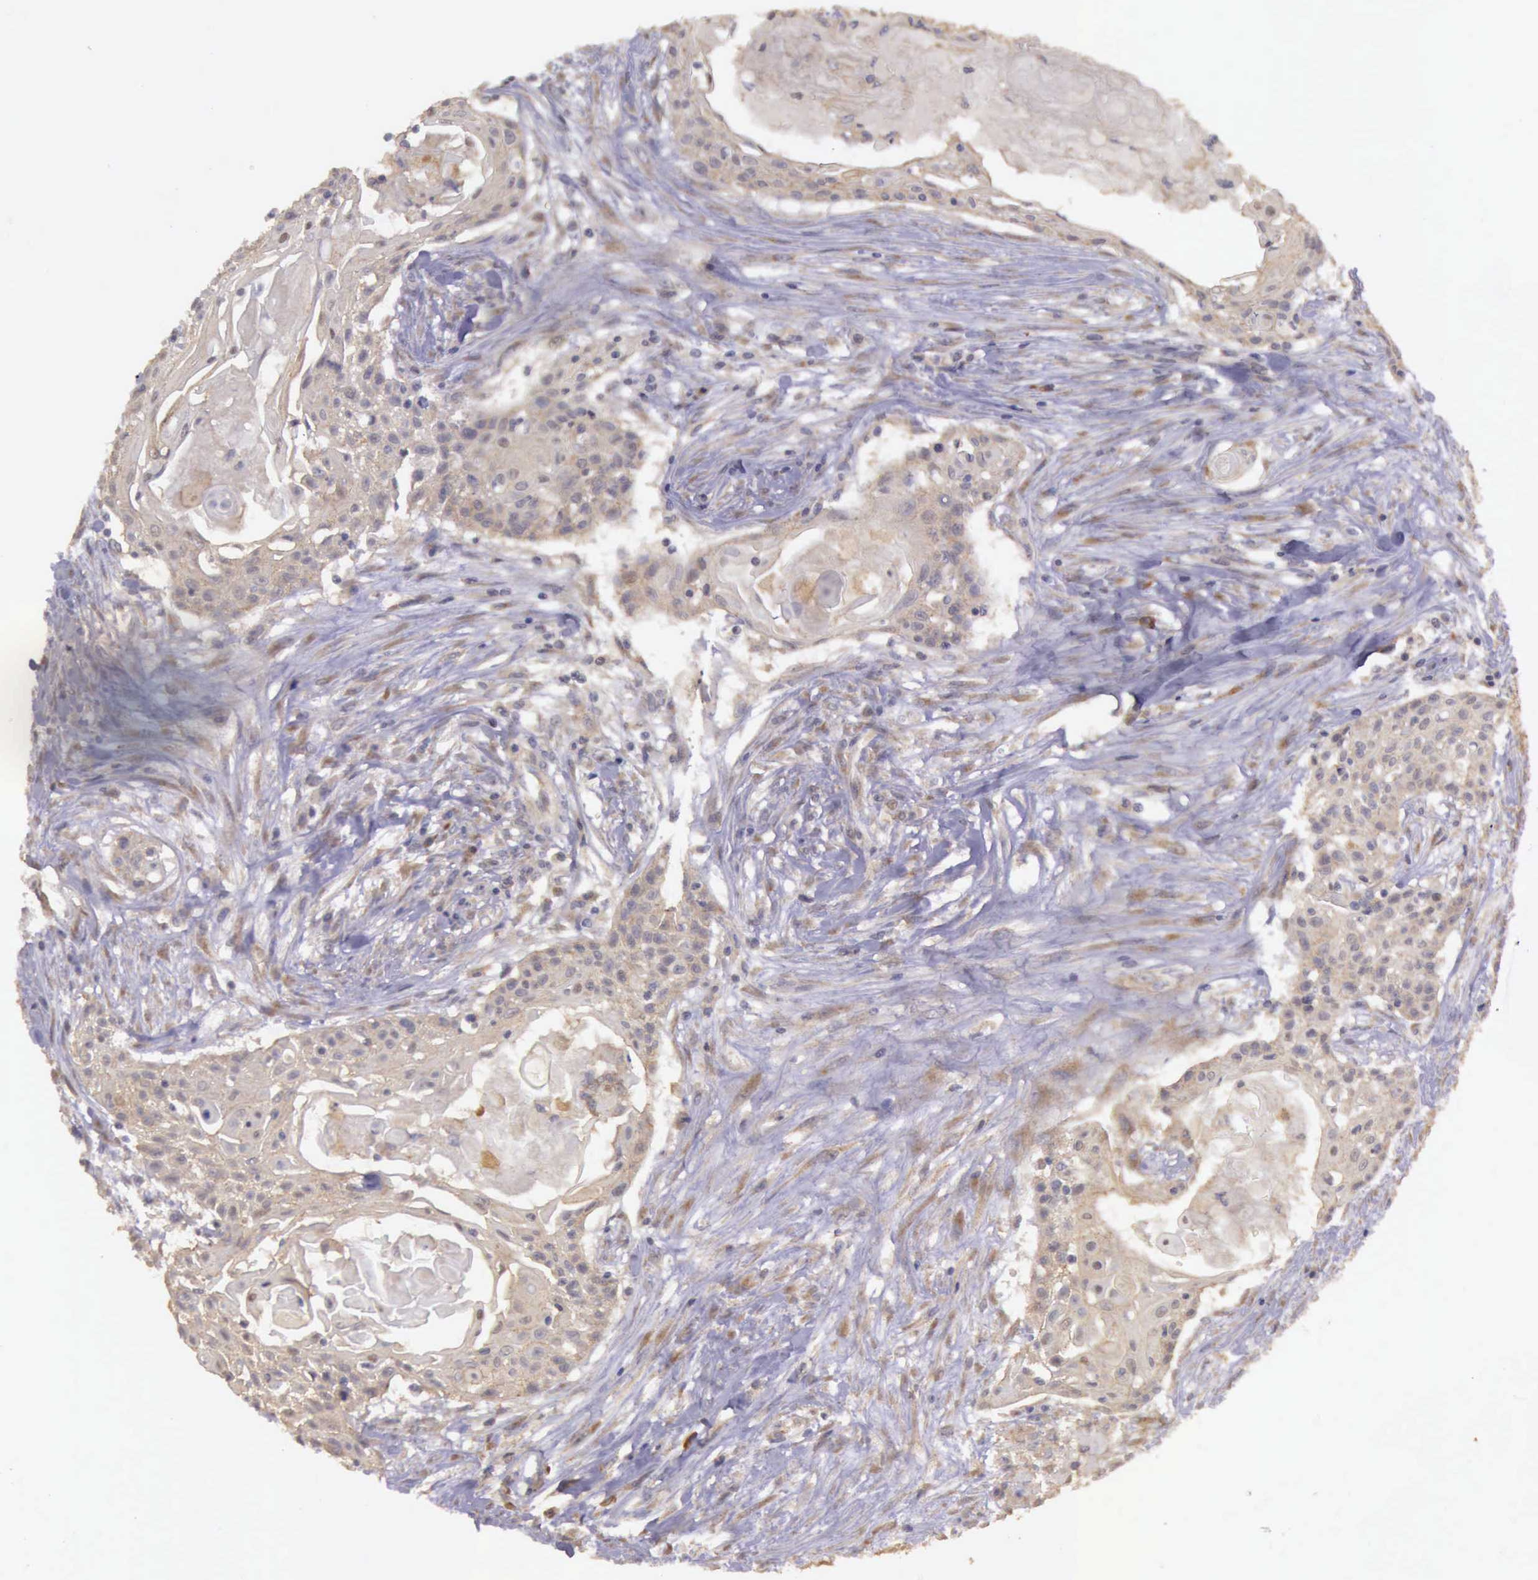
{"staining": {"intensity": "moderate", "quantity": ">75%", "location": "cytoplasmic/membranous"}, "tissue": "head and neck cancer", "cell_type": "Tumor cells", "image_type": "cancer", "snomed": [{"axis": "morphology", "description": "Squamous cell carcinoma, NOS"}, {"axis": "morphology", "description": "Squamous cell carcinoma, metastatic, NOS"}, {"axis": "topography", "description": "Lymph node"}, {"axis": "topography", "description": "Salivary gland"}, {"axis": "topography", "description": "Head-Neck"}], "caption": "This is an image of immunohistochemistry staining of head and neck cancer, which shows moderate expression in the cytoplasmic/membranous of tumor cells.", "gene": "EIF5", "patient": {"sex": "female", "age": 74}}